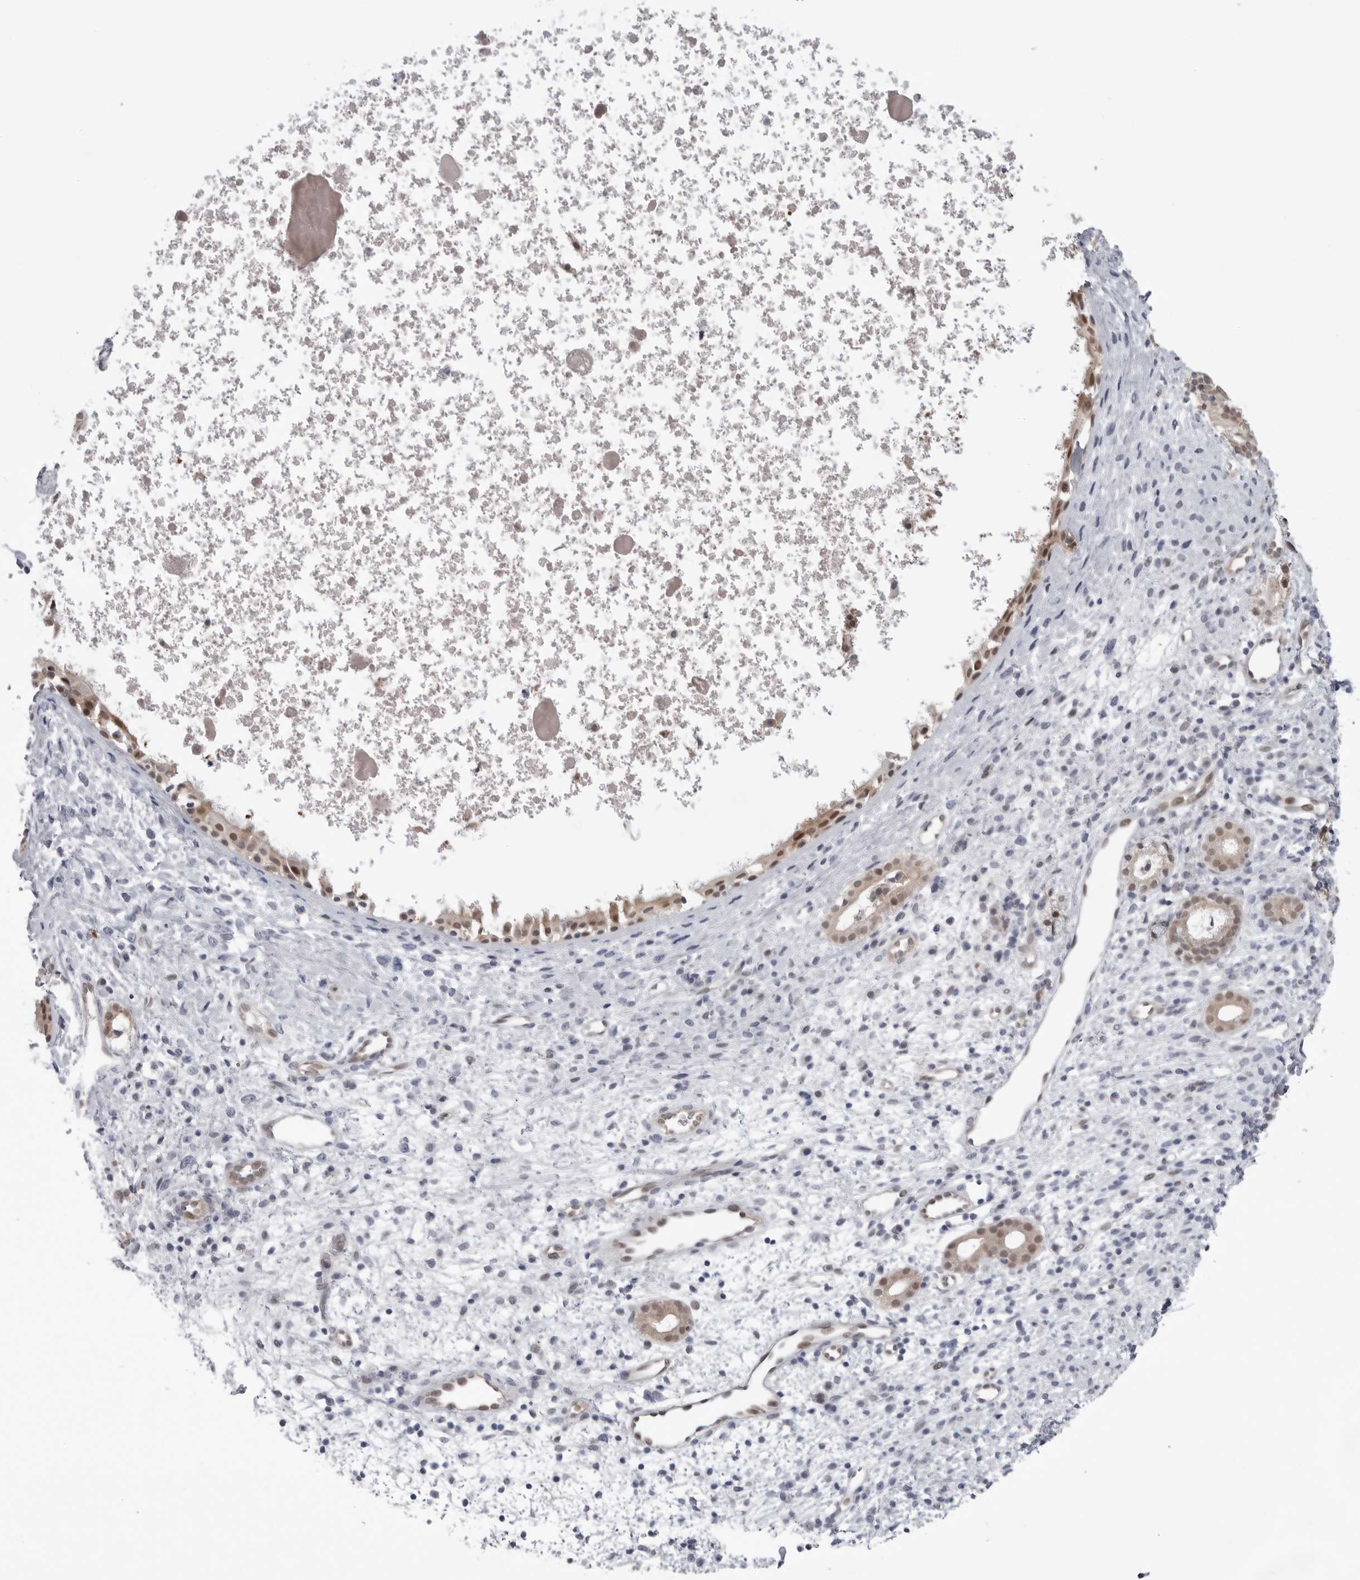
{"staining": {"intensity": "weak", "quantity": "25%-75%", "location": "cytoplasmic/membranous,nuclear"}, "tissue": "nasopharynx", "cell_type": "Respiratory epithelial cells", "image_type": "normal", "snomed": [{"axis": "morphology", "description": "Normal tissue, NOS"}, {"axis": "topography", "description": "Nasopharynx"}], "caption": "Protein expression analysis of normal nasopharynx demonstrates weak cytoplasmic/membranous,nuclear positivity in about 25%-75% of respiratory epithelial cells.", "gene": "PNPO", "patient": {"sex": "male", "age": 22}}